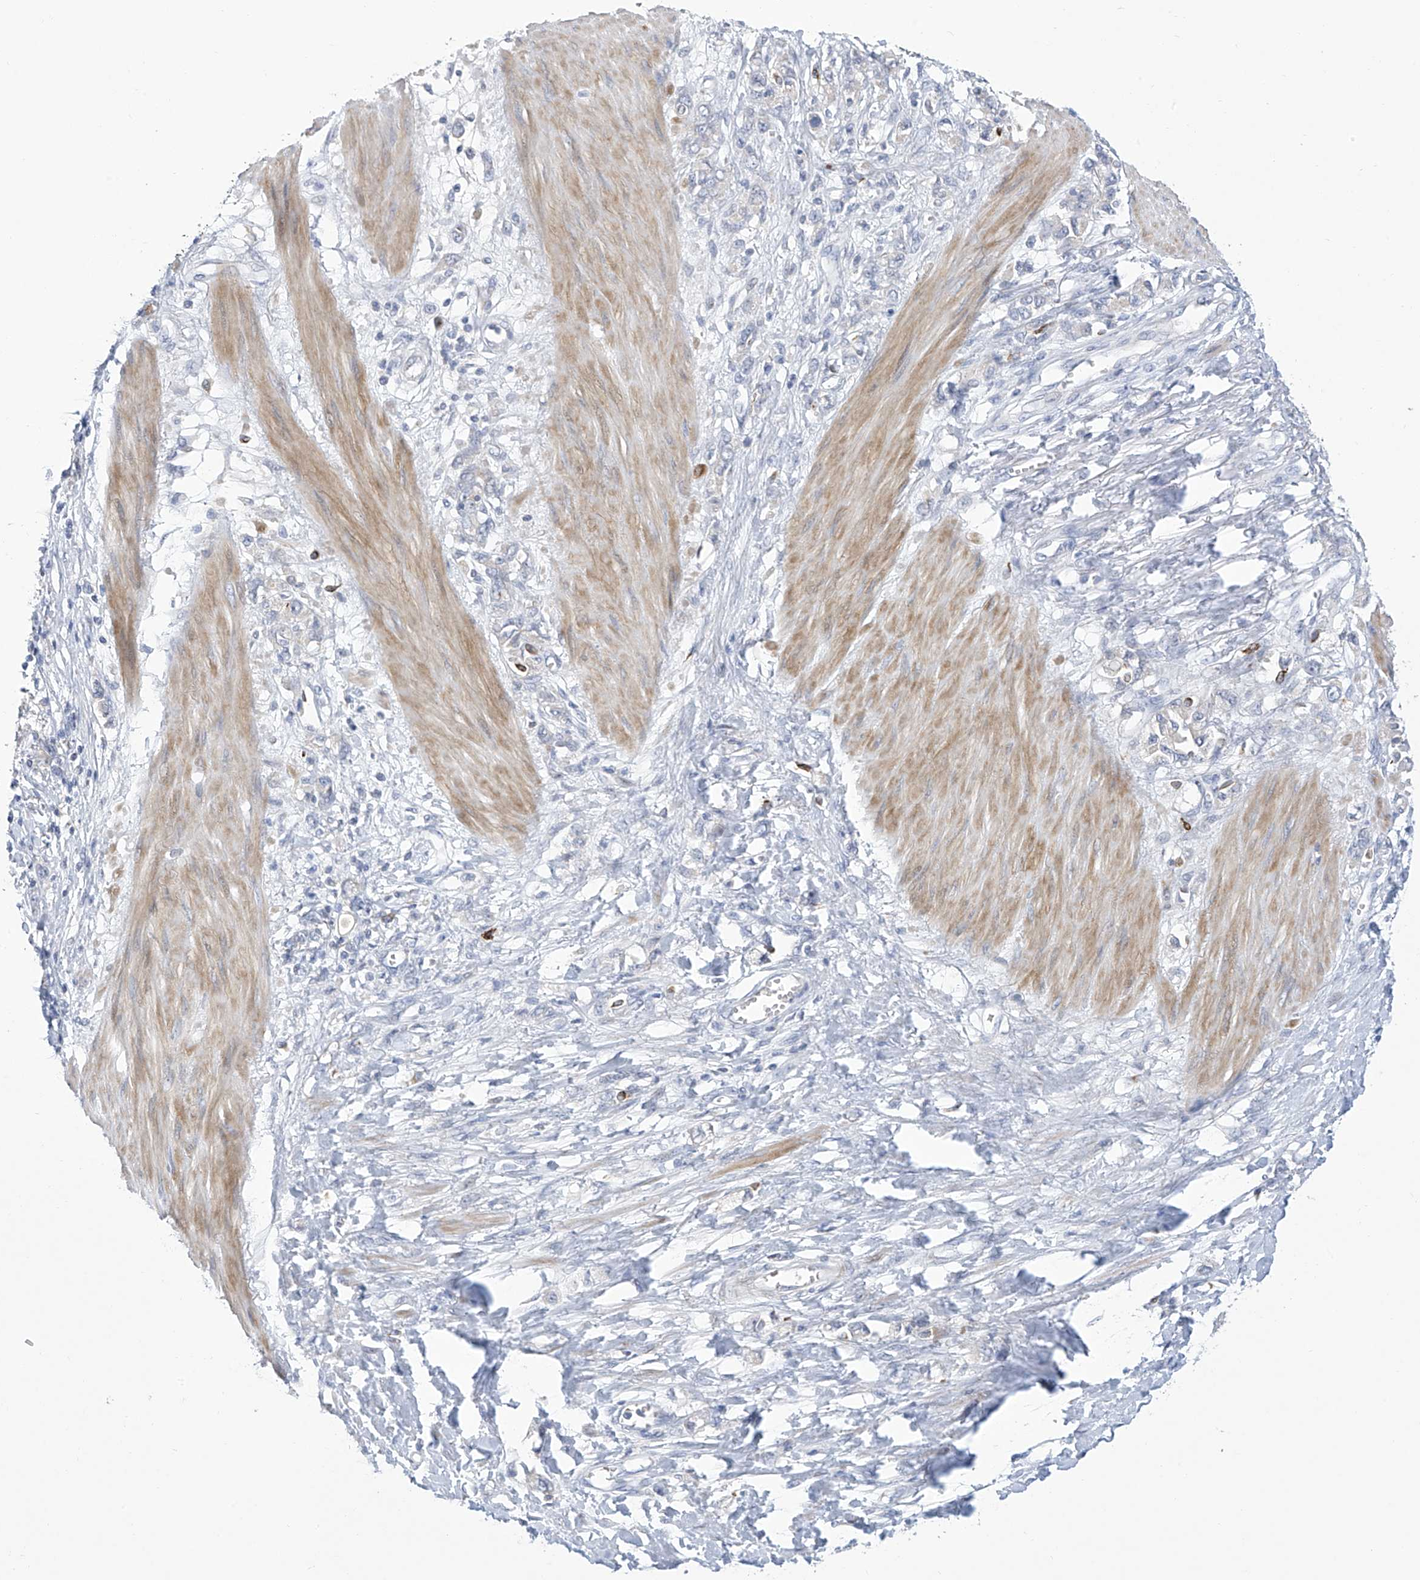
{"staining": {"intensity": "negative", "quantity": "none", "location": "none"}, "tissue": "stomach cancer", "cell_type": "Tumor cells", "image_type": "cancer", "snomed": [{"axis": "morphology", "description": "Adenocarcinoma, NOS"}, {"axis": "topography", "description": "Stomach"}], "caption": "Immunohistochemistry micrograph of neoplastic tissue: human adenocarcinoma (stomach) stained with DAB (3,3'-diaminobenzidine) displays no significant protein expression in tumor cells.", "gene": "SLCO4A1", "patient": {"sex": "female", "age": 76}}